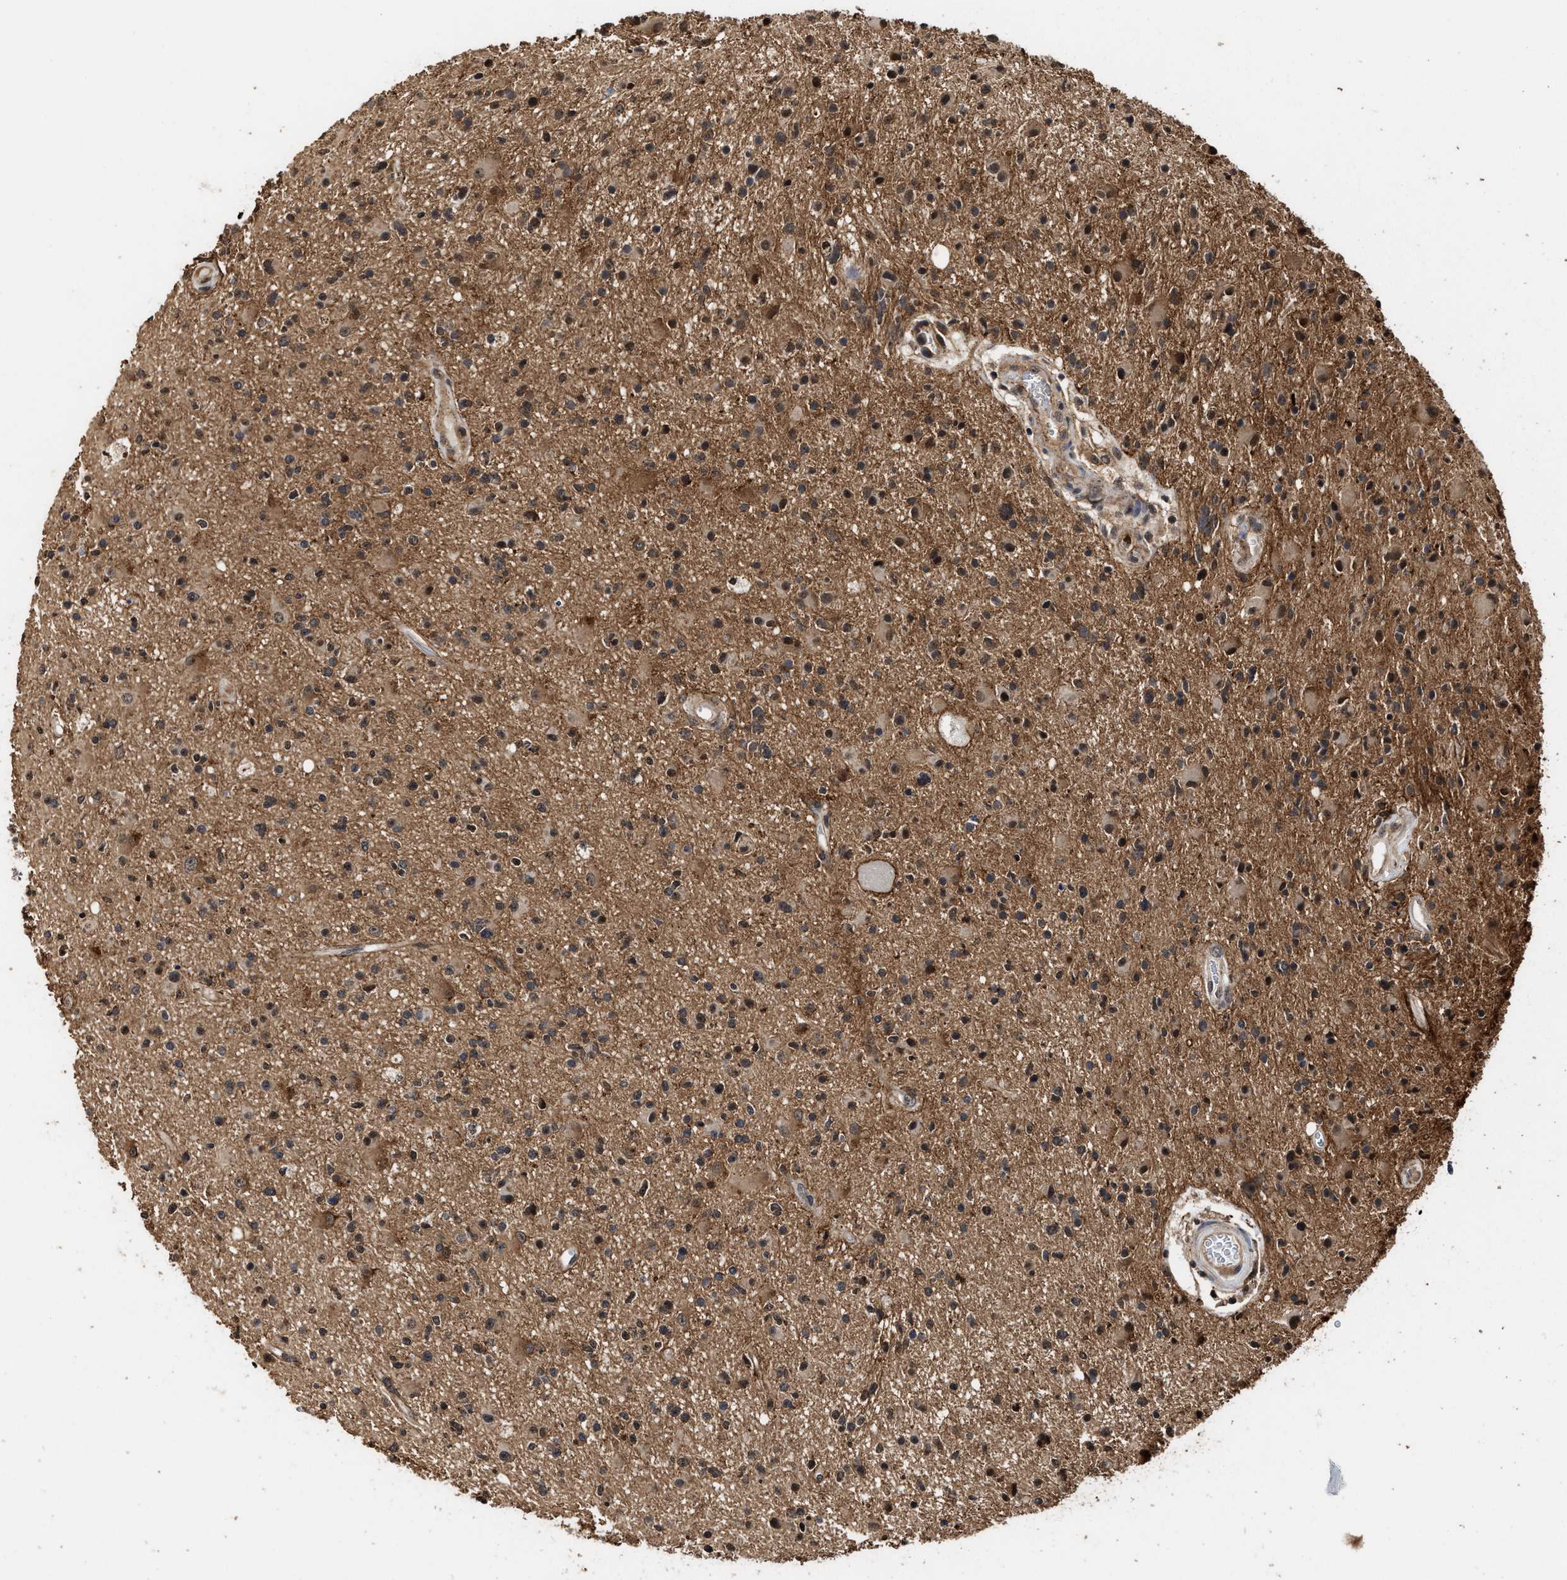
{"staining": {"intensity": "strong", "quantity": "25%-75%", "location": "cytoplasmic/membranous,nuclear"}, "tissue": "glioma", "cell_type": "Tumor cells", "image_type": "cancer", "snomed": [{"axis": "morphology", "description": "Glioma, malignant, High grade"}, {"axis": "topography", "description": "Brain"}], "caption": "A photomicrograph of human glioma stained for a protein shows strong cytoplasmic/membranous and nuclear brown staining in tumor cells.", "gene": "SEPTIN2", "patient": {"sex": "male", "age": 33}}